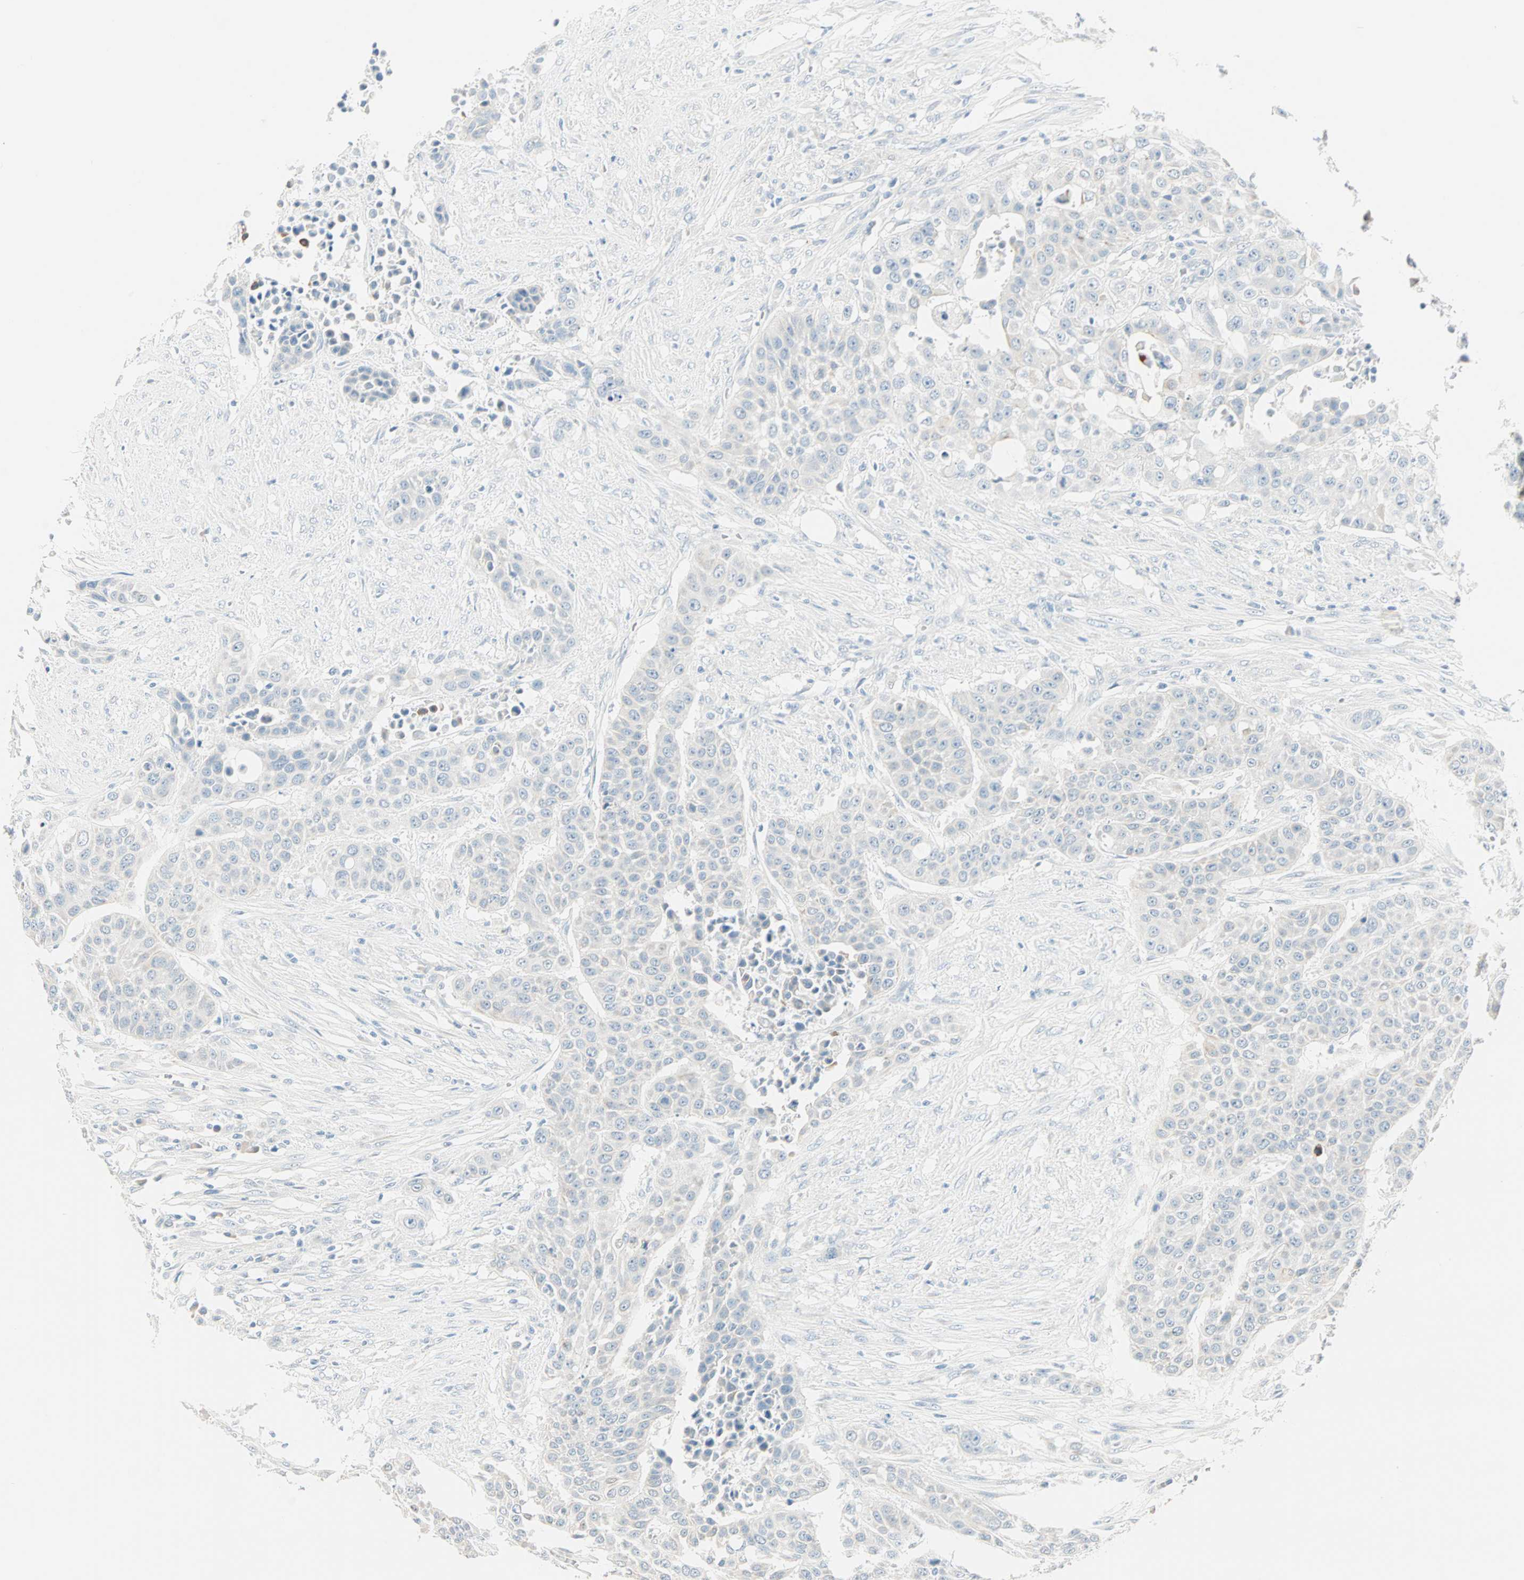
{"staining": {"intensity": "negative", "quantity": "none", "location": "none"}, "tissue": "urothelial cancer", "cell_type": "Tumor cells", "image_type": "cancer", "snomed": [{"axis": "morphology", "description": "Urothelial carcinoma, High grade"}, {"axis": "topography", "description": "Urinary bladder"}], "caption": "There is no significant staining in tumor cells of urothelial carcinoma (high-grade). (DAB IHC with hematoxylin counter stain).", "gene": "SULT1C2", "patient": {"sex": "male", "age": 74}}